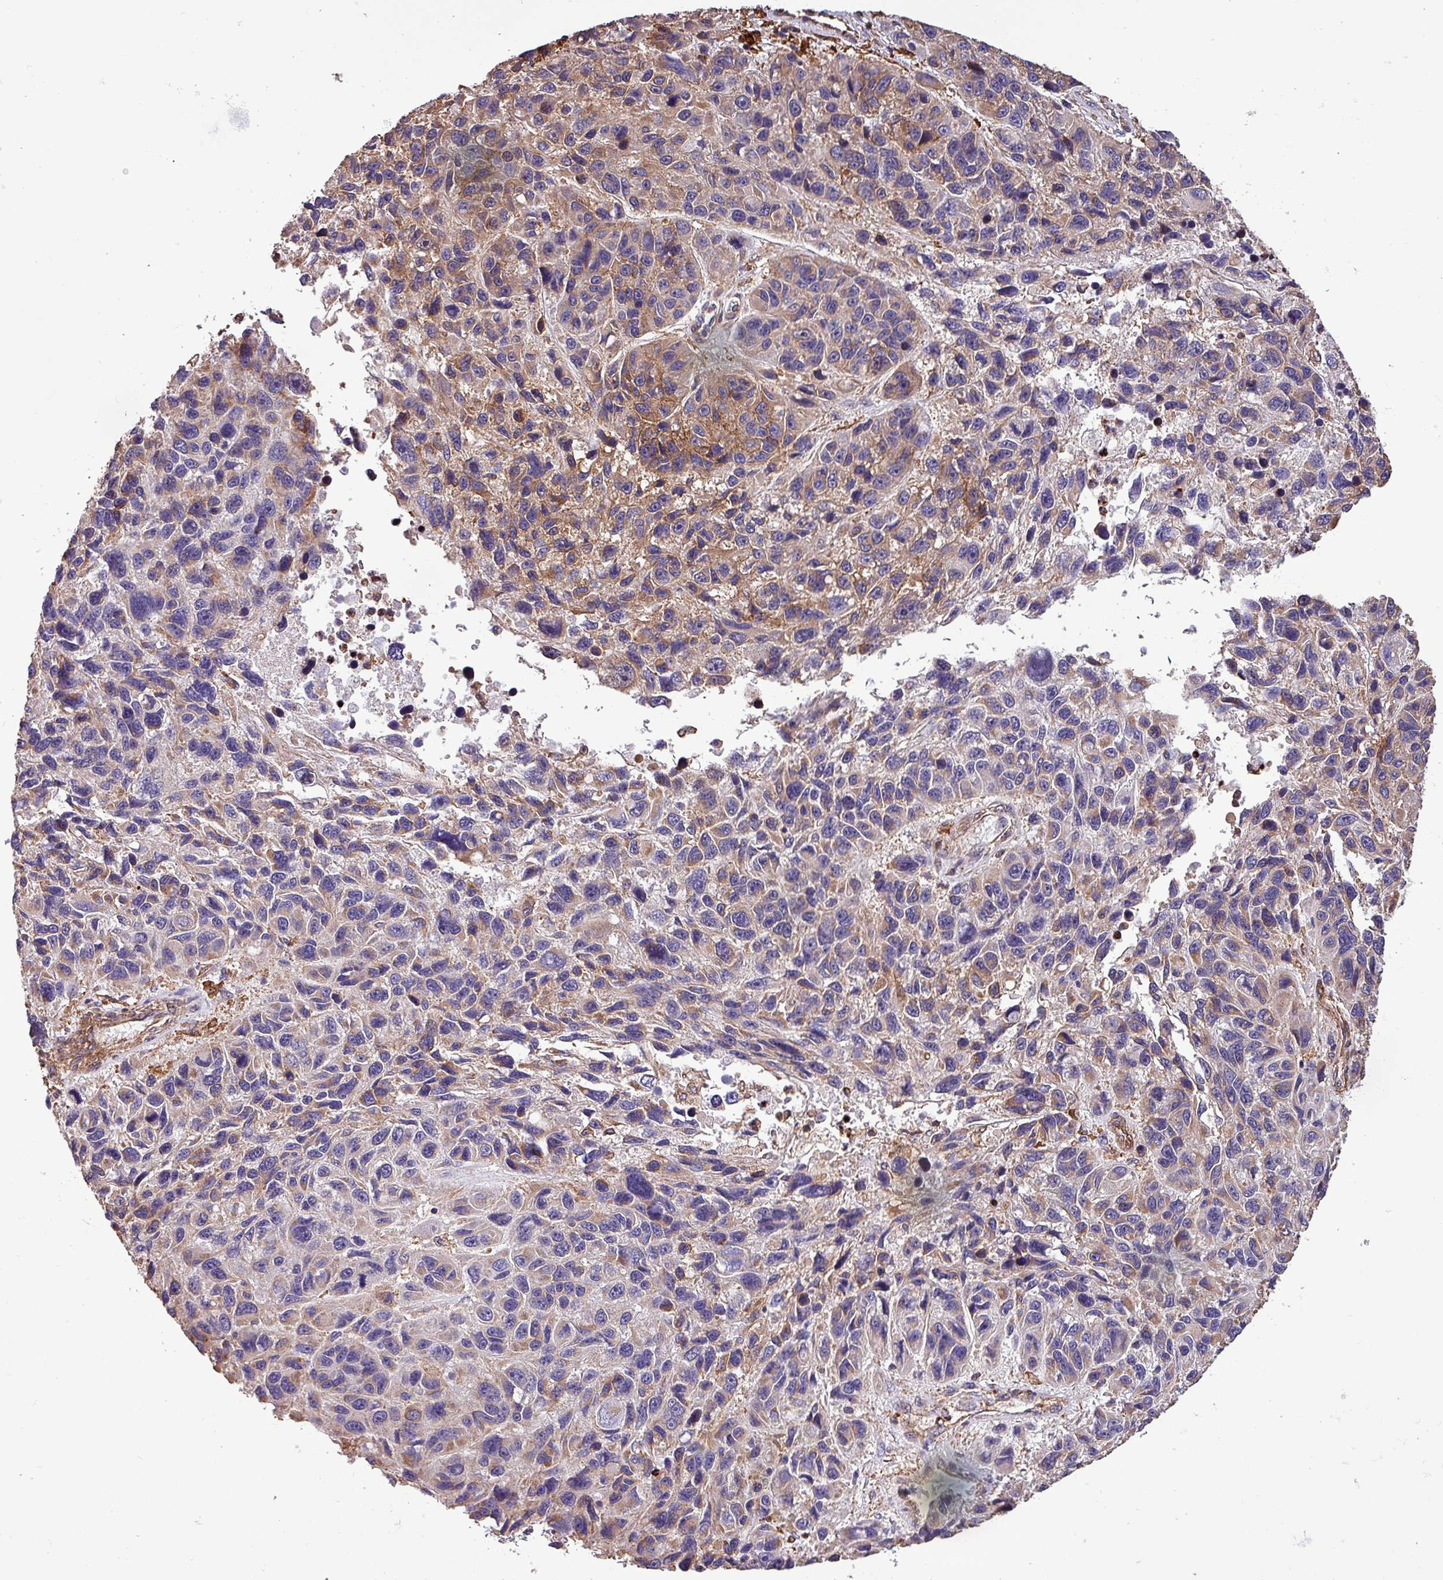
{"staining": {"intensity": "moderate", "quantity": "<25%", "location": "cytoplasmic/membranous"}, "tissue": "melanoma", "cell_type": "Tumor cells", "image_type": "cancer", "snomed": [{"axis": "morphology", "description": "Malignant melanoma, NOS"}, {"axis": "topography", "description": "Skin"}], "caption": "This histopathology image demonstrates IHC staining of human malignant melanoma, with low moderate cytoplasmic/membranous staining in about <25% of tumor cells.", "gene": "SCIN", "patient": {"sex": "male", "age": 53}}